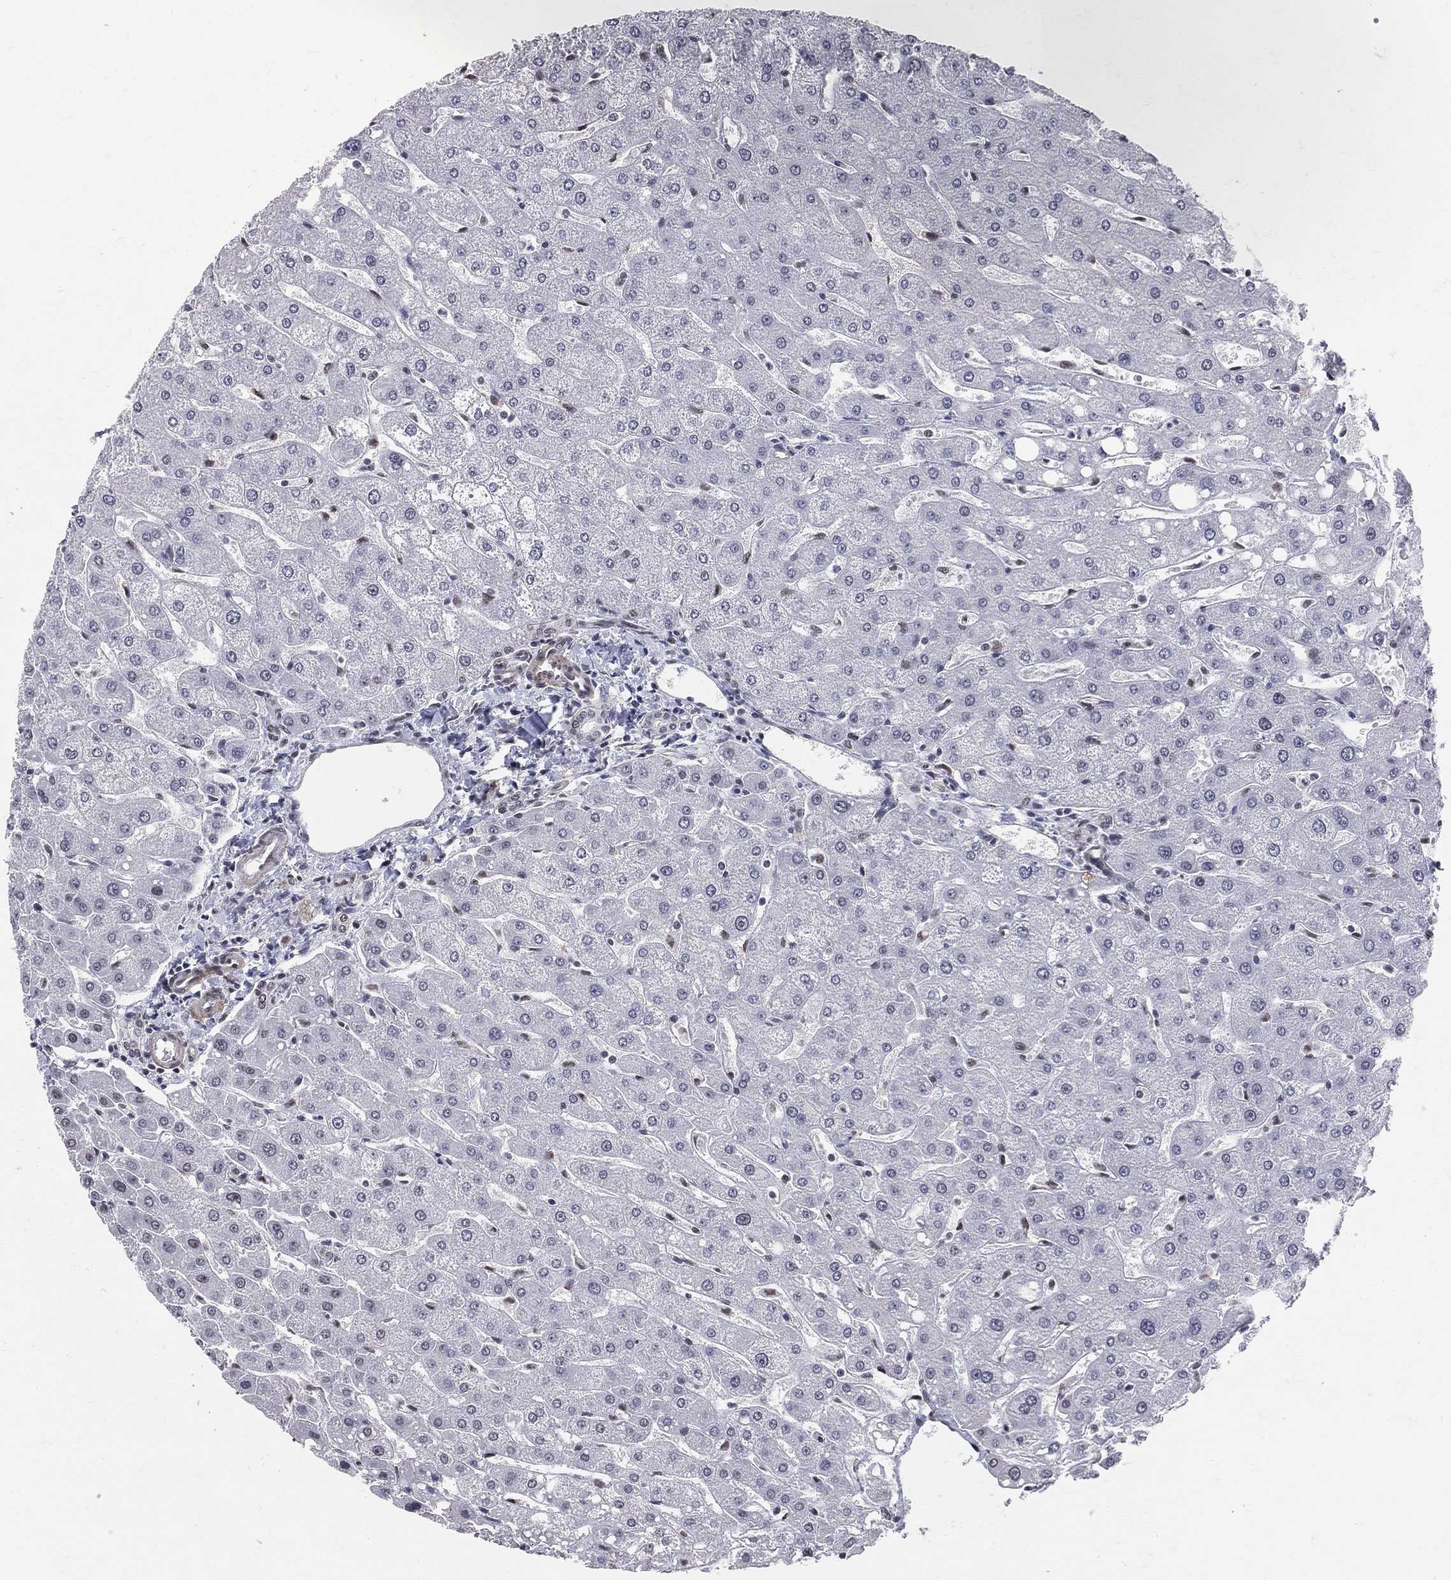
{"staining": {"intensity": "negative", "quantity": "none", "location": "none"}, "tissue": "liver", "cell_type": "Cholangiocytes", "image_type": "normal", "snomed": [{"axis": "morphology", "description": "Normal tissue, NOS"}, {"axis": "topography", "description": "Liver"}], "caption": "A high-resolution histopathology image shows immunohistochemistry (IHC) staining of benign liver, which exhibits no significant positivity in cholangiocytes. (Brightfield microscopy of DAB (3,3'-diaminobenzidine) IHC at high magnification).", "gene": "CDK7", "patient": {"sex": "male", "age": 67}}